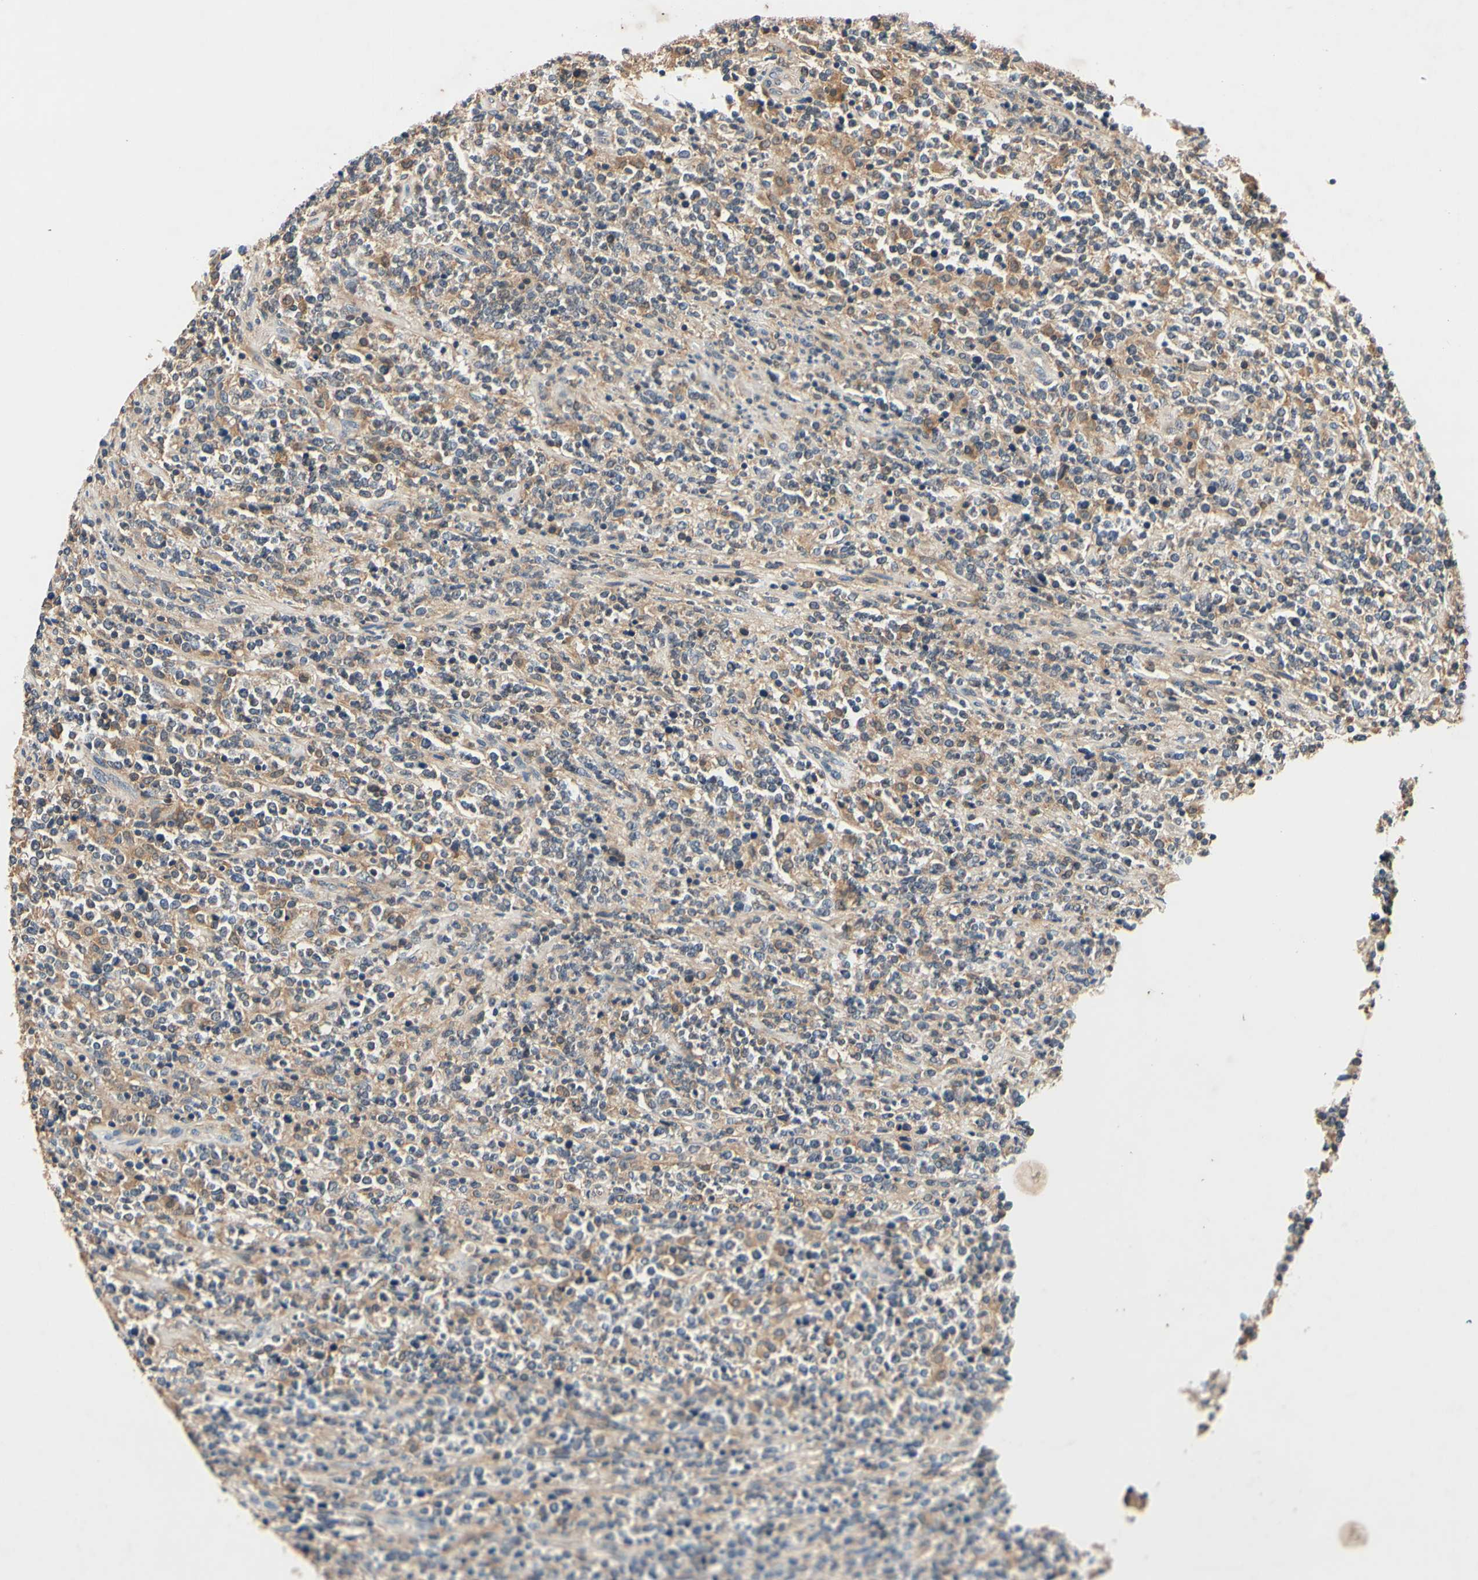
{"staining": {"intensity": "moderate", "quantity": "25%-75%", "location": "cytoplasmic/membranous"}, "tissue": "lymphoma", "cell_type": "Tumor cells", "image_type": "cancer", "snomed": [{"axis": "morphology", "description": "Malignant lymphoma, non-Hodgkin's type, High grade"}, {"axis": "topography", "description": "Soft tissue"}], "caption": "Human lymphoma stained for a protein (brown) demonstrates moderate cytoplasmic/membranous positive staining in about 25%-75% of tumor cells.", "gene": "PLA2G4A", "patient": {"sex": "male", "age": 18}}